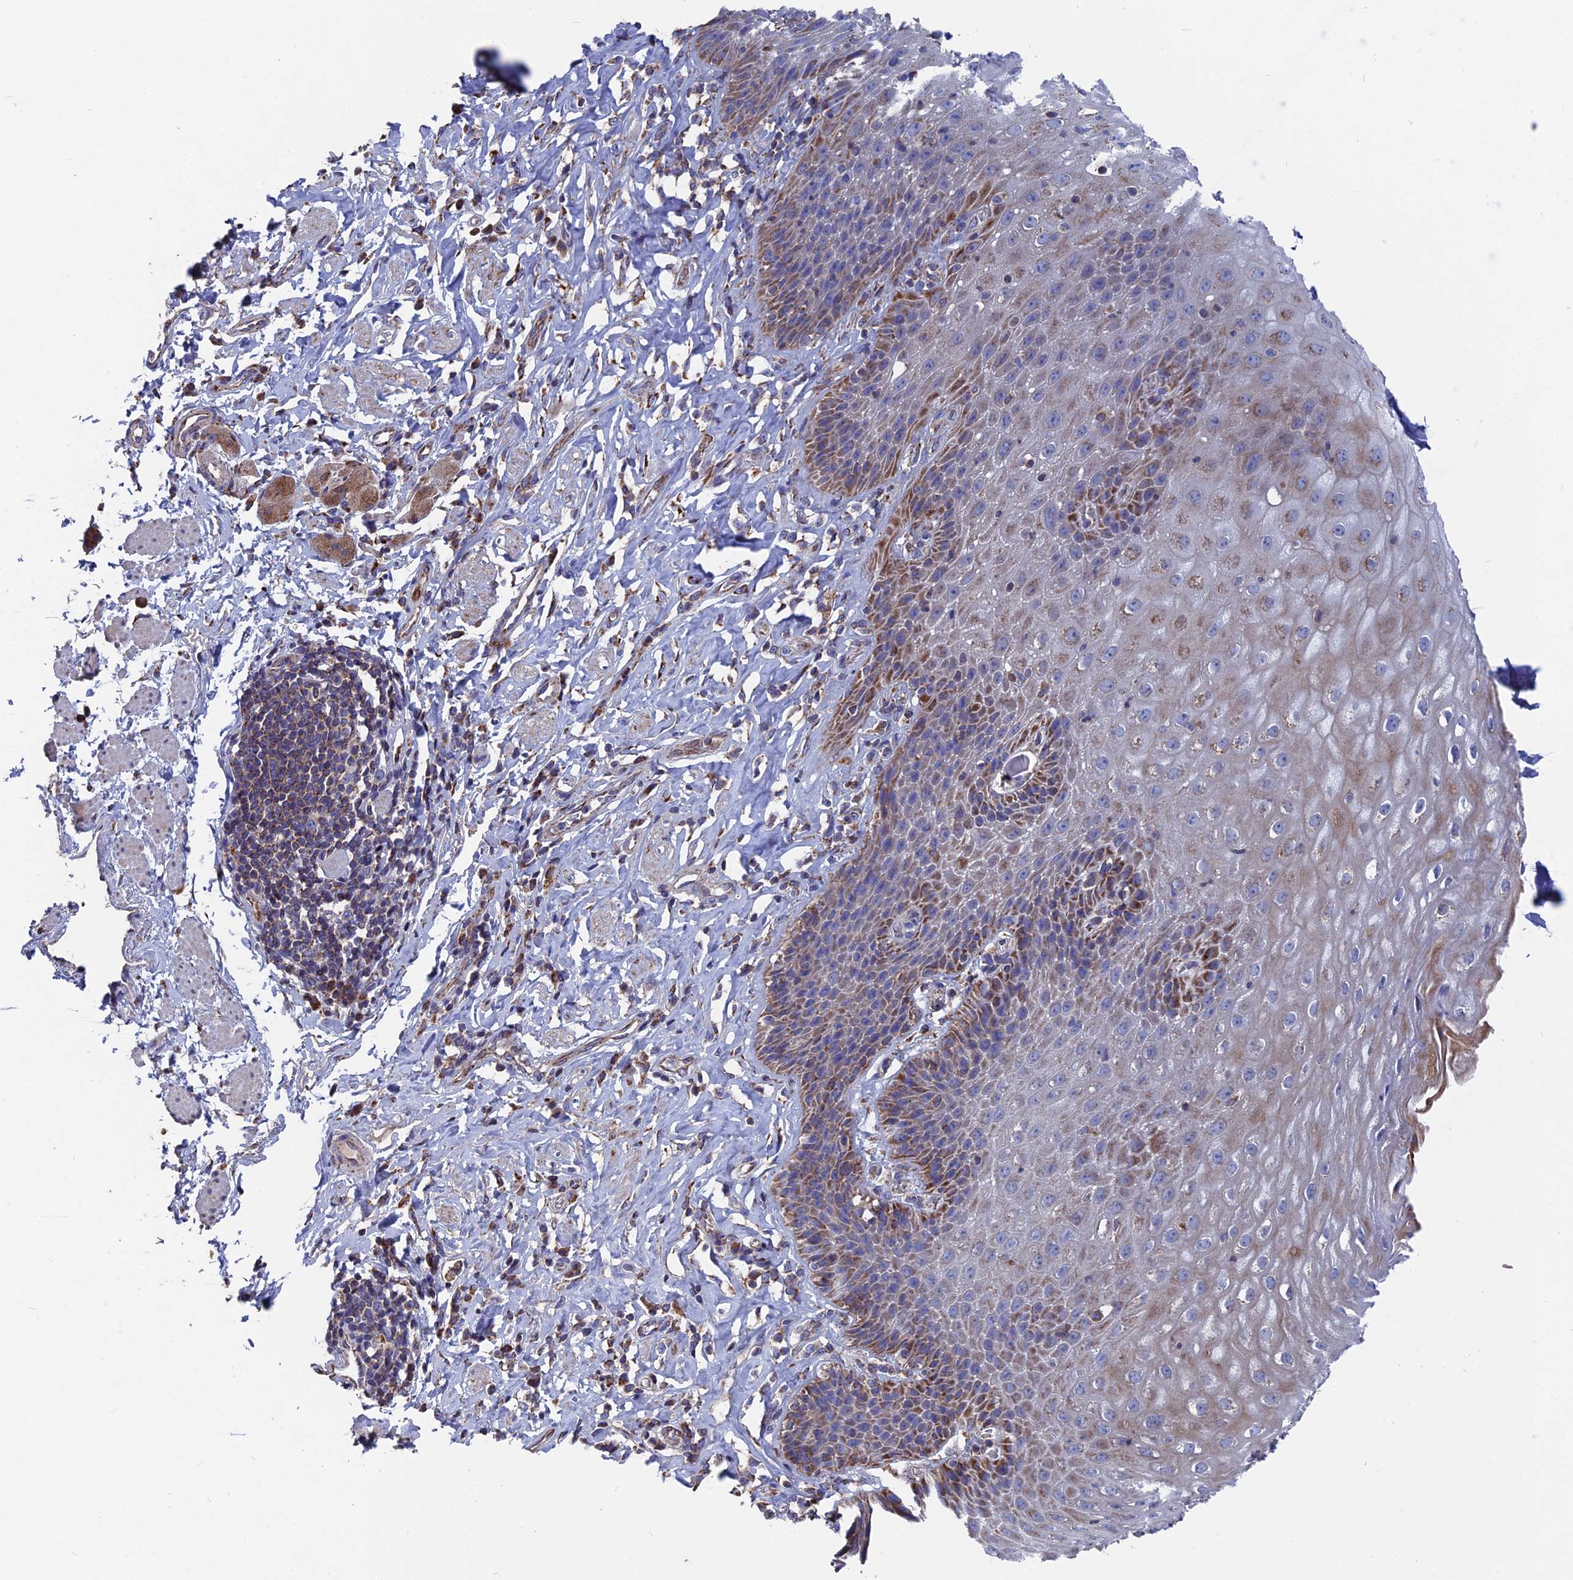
{"staining": {"intensity": "moderate", "quantity": "25%-75%", "location": "cytoplasmic/membranous"}, "tissue": "esophagus", "cell_type": "Squamous epithelial cells", "image_type": "normal", "snomed": [{"axis": "morphology", "description": "Normal tissue, NOS"}, {"axis": "topography", "description": "Esophagus"}], "caption": "Esophagus stained with immunohistochemistry (IHC) shows moderate cytoplasmic/membranous staining in about 25%-75% of squamous epithelial cells.", "gene": "TGFA", "patient": {"sex": "female", "age": 61}}